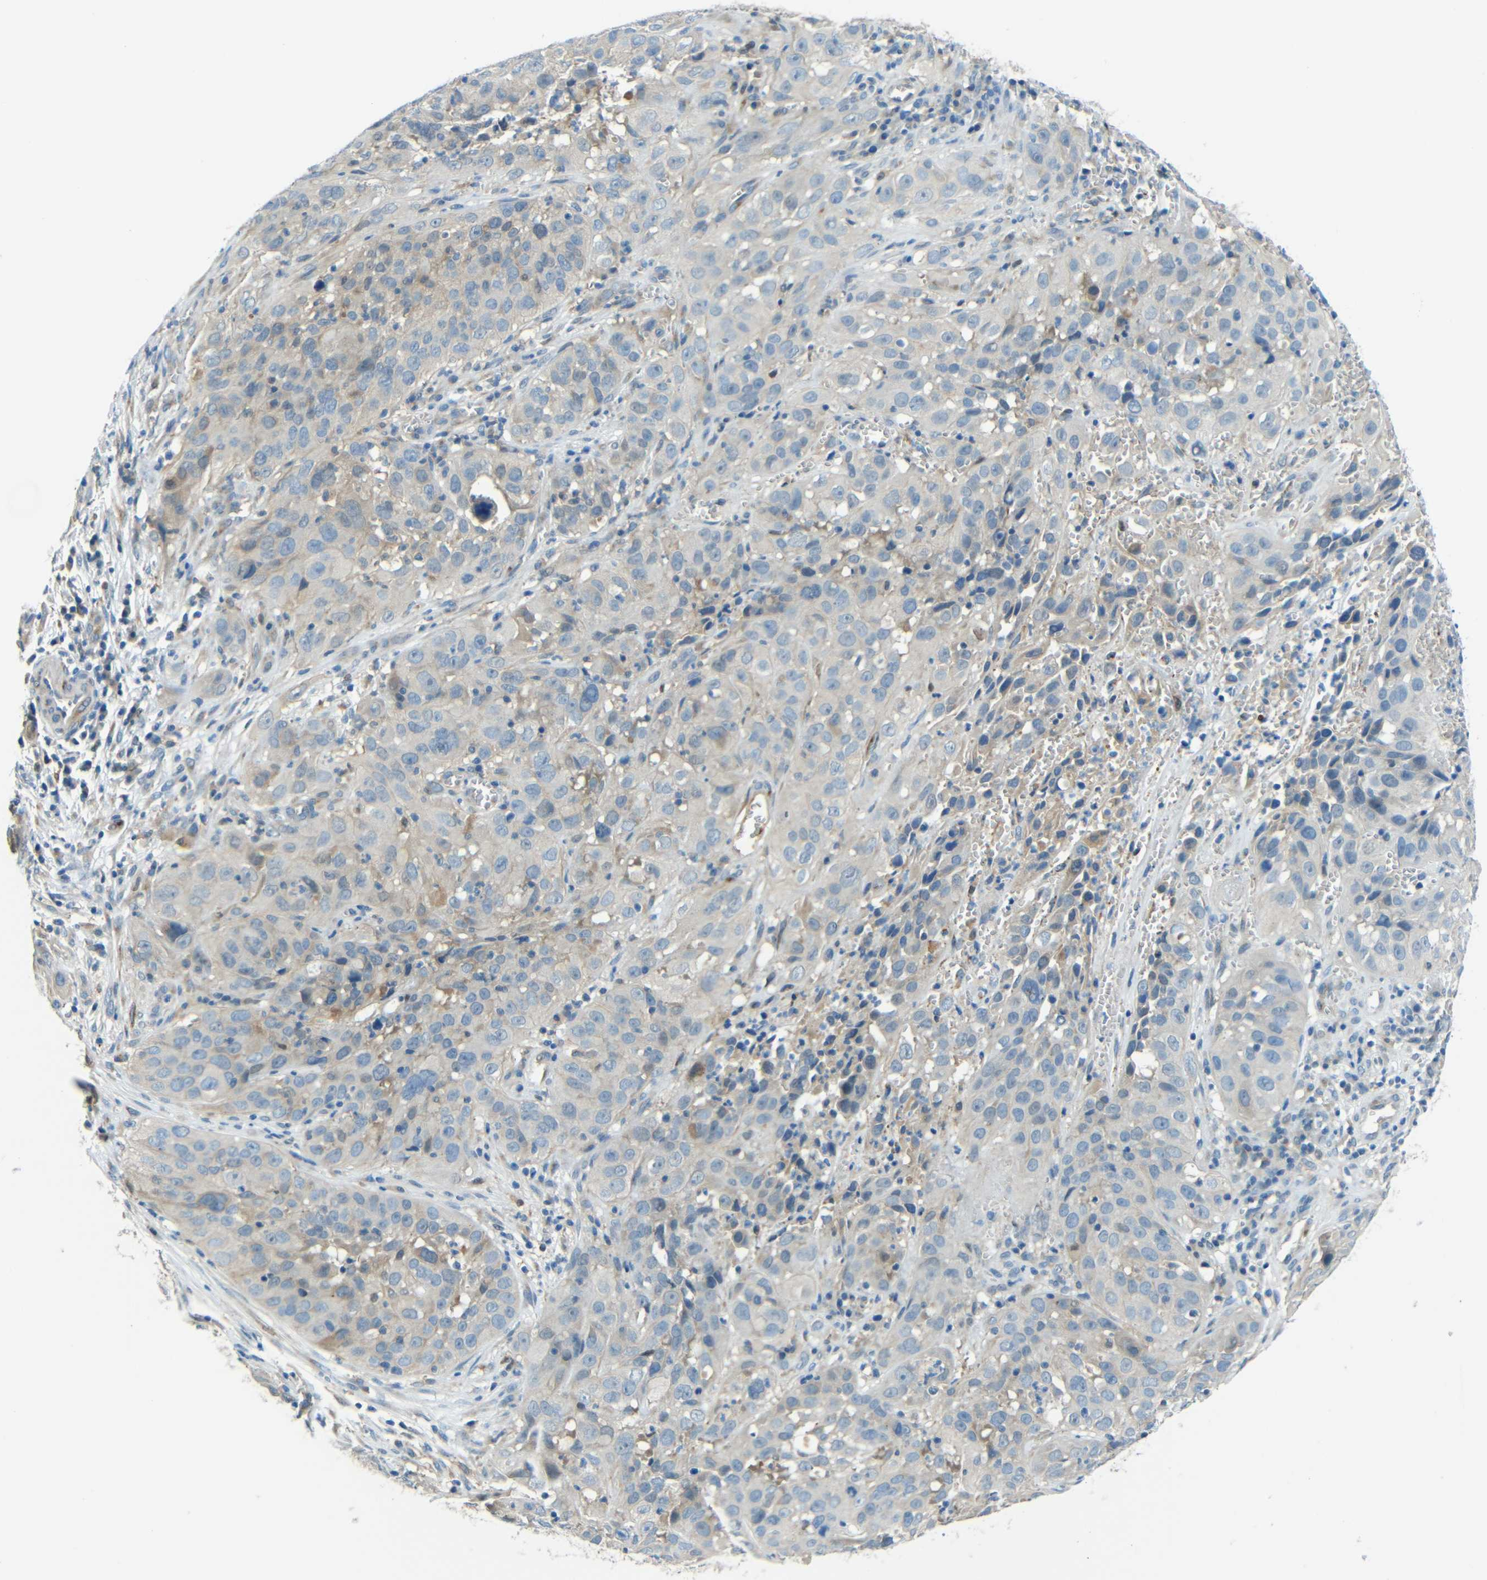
{"staining": {"intensity": "weak", "quantity": "<25%", "location": "cytoplasmic/membranous"}, "tissue": "cervical cancer", "cell_type": "Tumor cells", "image_type": "cancer", "snomed": [{"axis": "morphology", "description": "Squamous cell carcinoma, NOS"}, {"axis": "topography", "description": "Cervix"}], "caption": "This micrograph is of cervical cancer stained with immunohistochemistry to label a protein in brown with the nuclei are counter-stained blue. There is no positivity in tumor cells. (Brightfield microscopy of DAB (3,3'-diaminobenzidine) immunohistochemistry at high magnification).", "gene": "CYP26B1", "patient": {"sex": "female", "age": 32}}